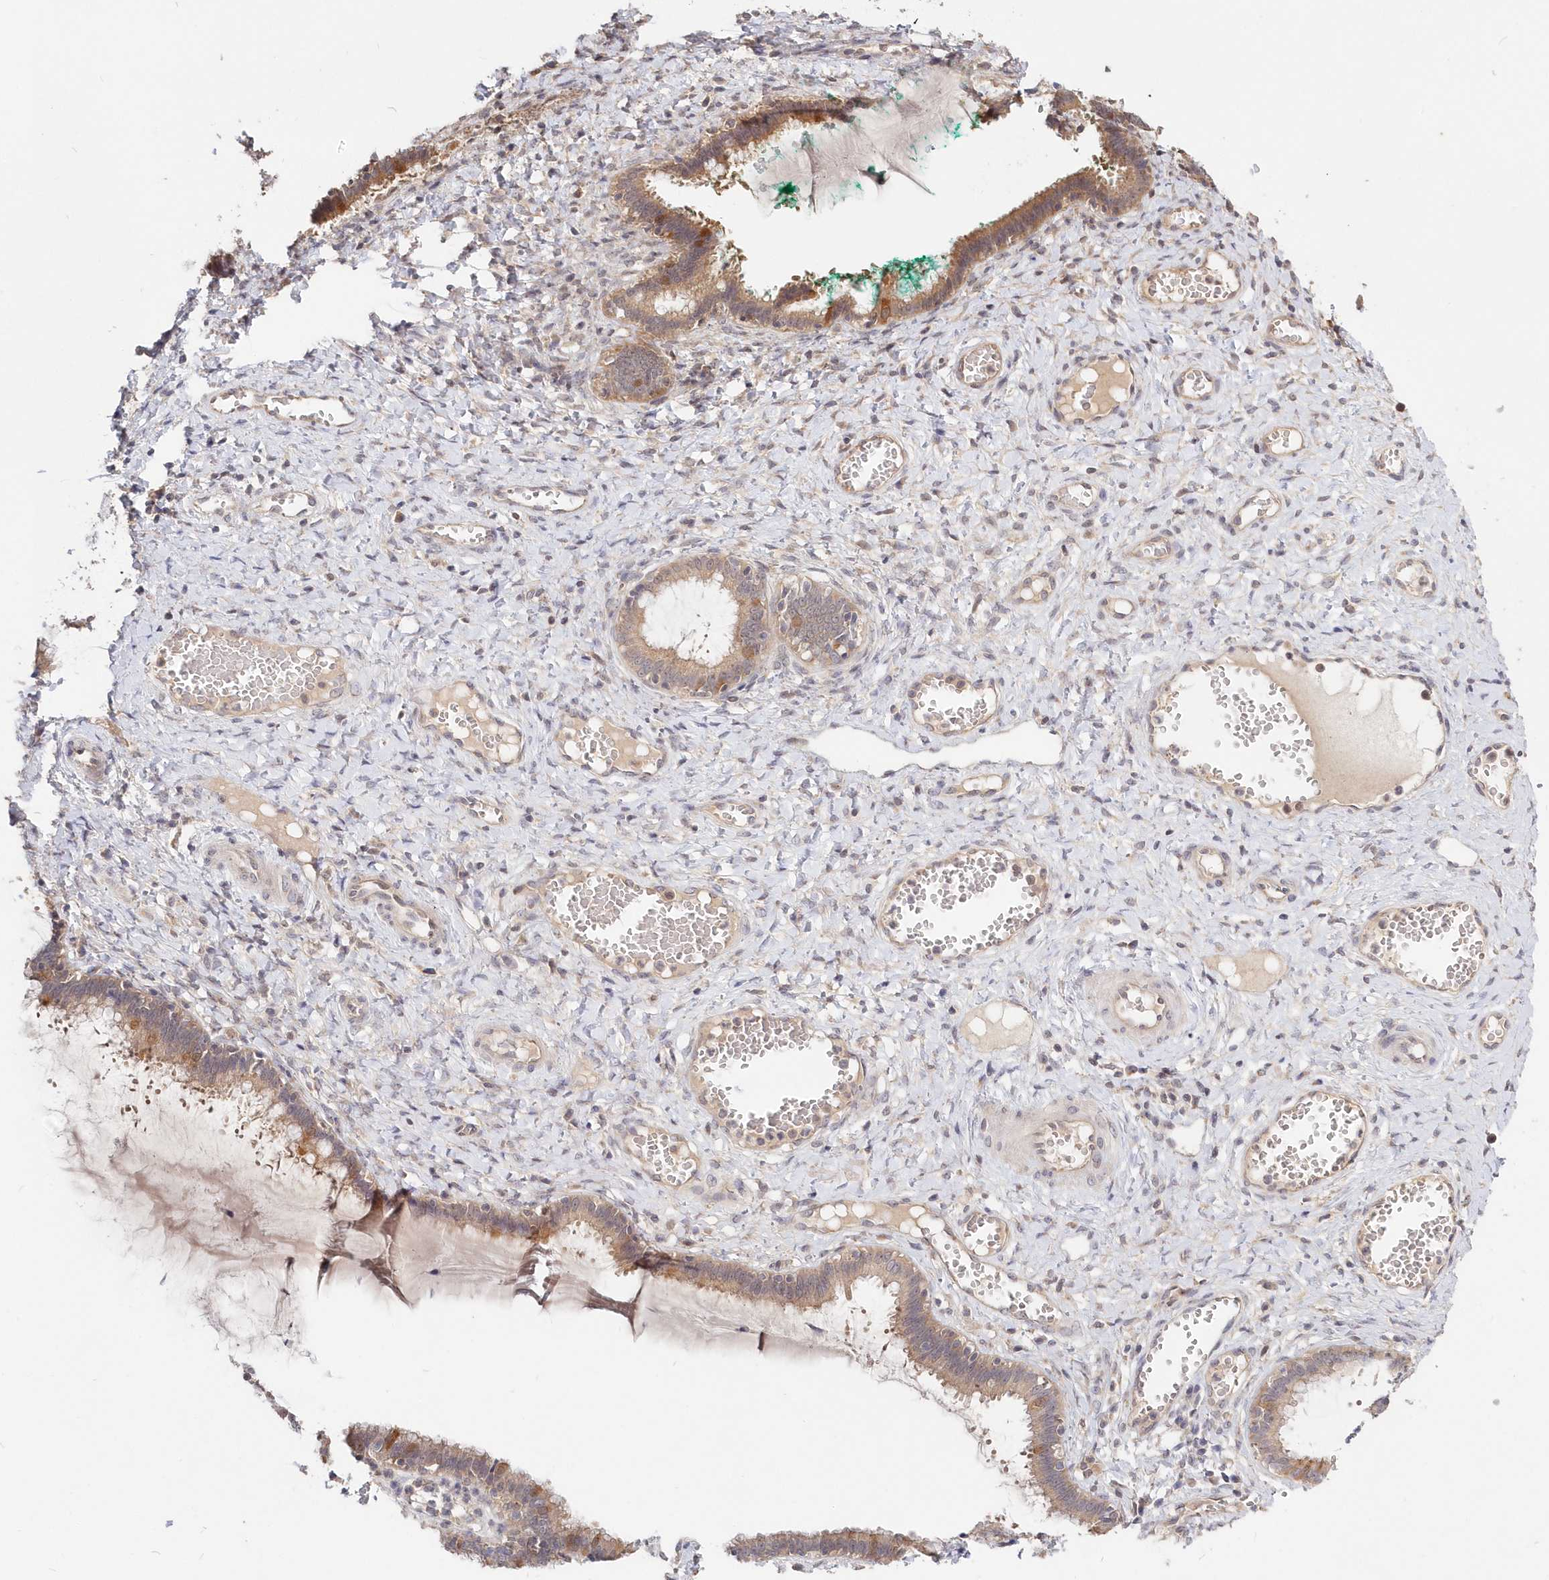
{"staining": {"intensity": "moderate", "quantity": "25%-75%", "location": "cytoplasmic/membranous"}, "tissue": "cervix", "cell_type": "Glandular cells", "image_type": "normal", "snomed": [{"axis": "morphology", "description": "Normal tissue, NOS"}, {"axis": "morphology", "description": "Adenocarcinoma, NOS"}, {"axis": "topography", "description": "Cervix"}], "caption": "The image reveals staining of benign cervix, revealing moderate cytoplasmic/membranous protein expression (brown color) within glandular cells. (IHC, brightfield microscopy, high magnification).", "gene": "KATNA1", "patient": {"sex": "female", "age": 29}}